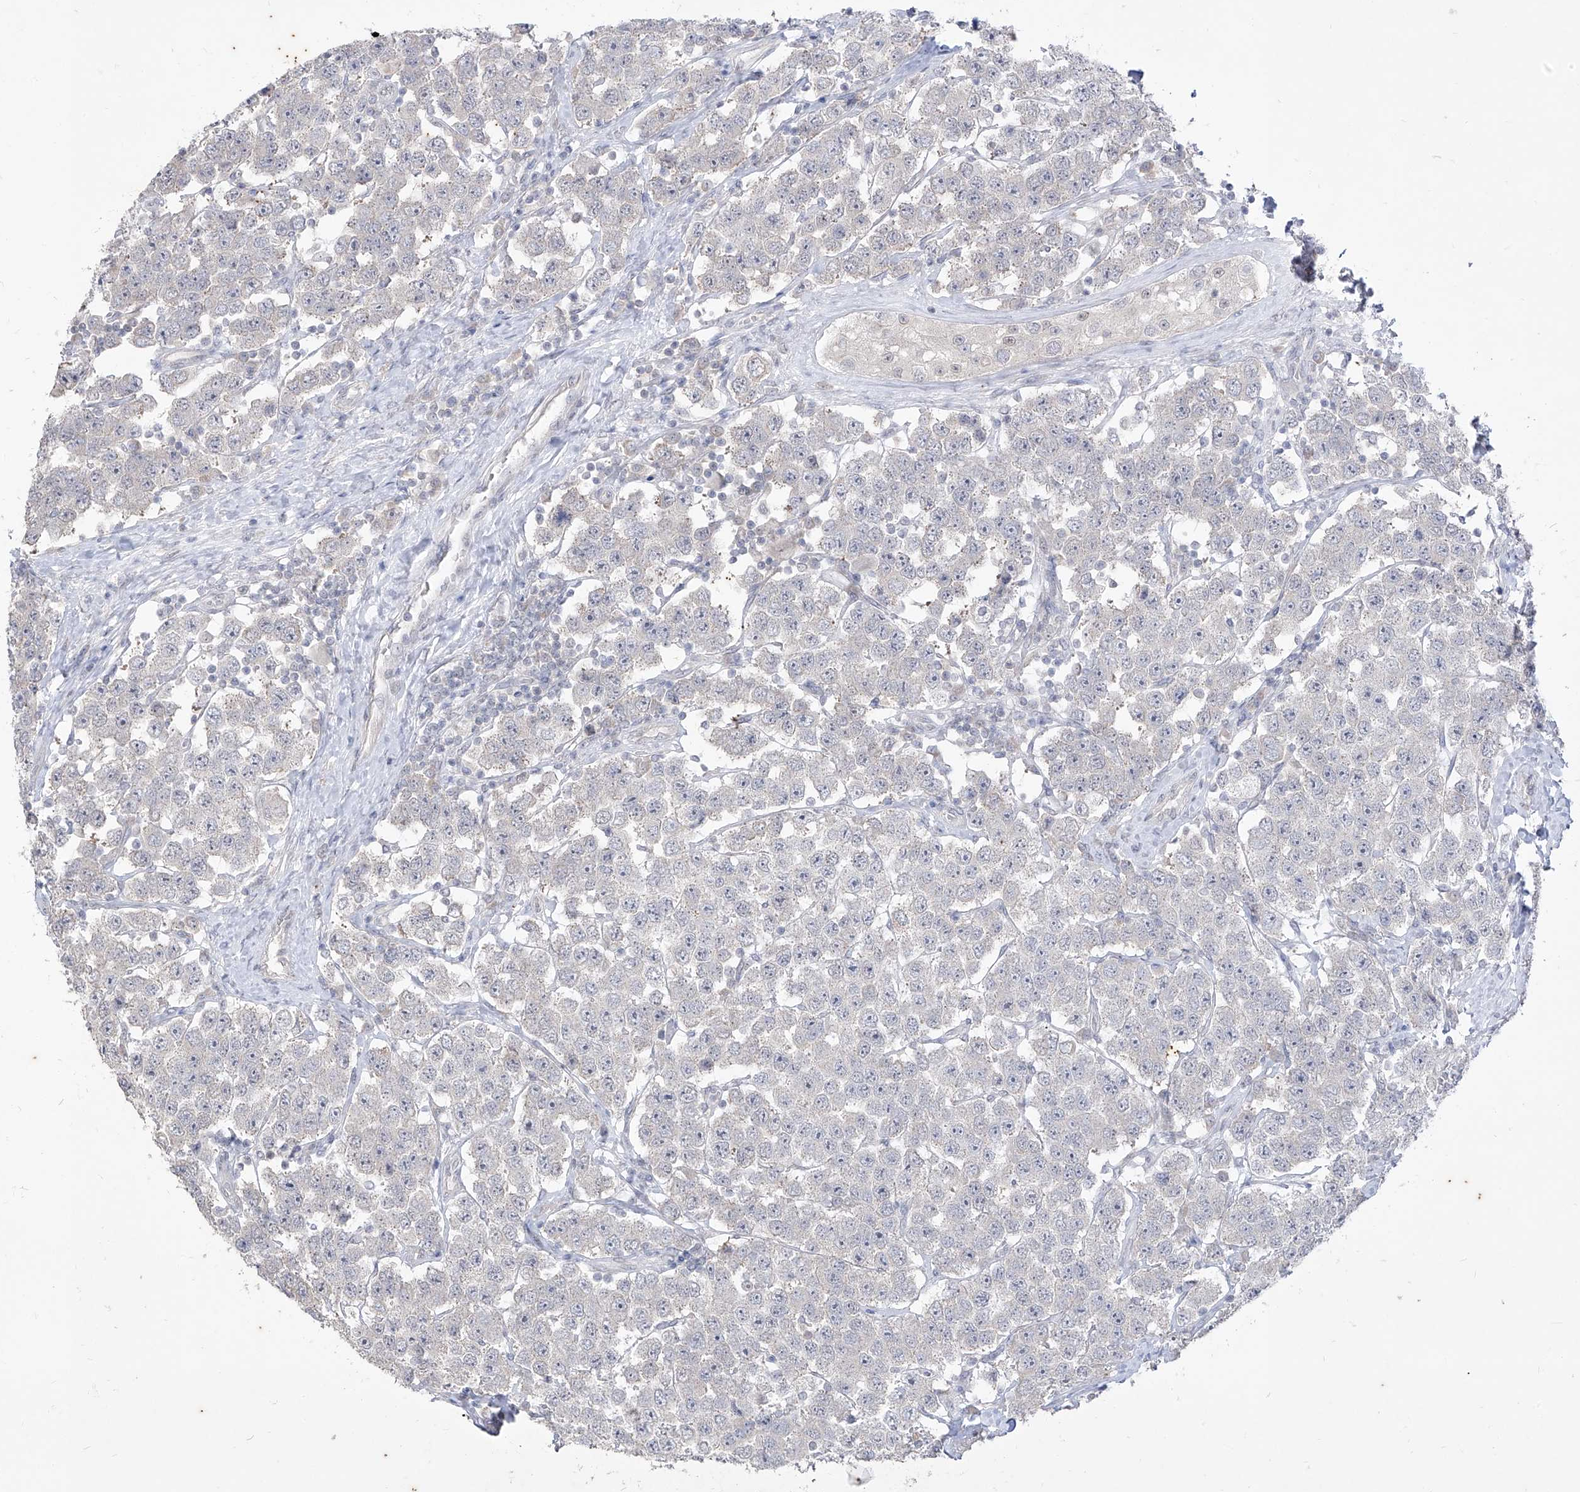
{"staining": {"intensity": "negative", "quantity": "none", "location": "none"}, "tissue": "testis cancer", "cell_type": "Tumor cells", "image_type": "cancer", "snomed": [{"axis": "morphology", "description": "Seminoma, NOS"}, {"axis": "topography", "description": "Testis"}], "caption": "This is an immunohistochemistry image of human testis seminoma. There is no expression in tumor cells.", "gene": "PHF20L1", "patient": {"sex": "male", "age": 28}}